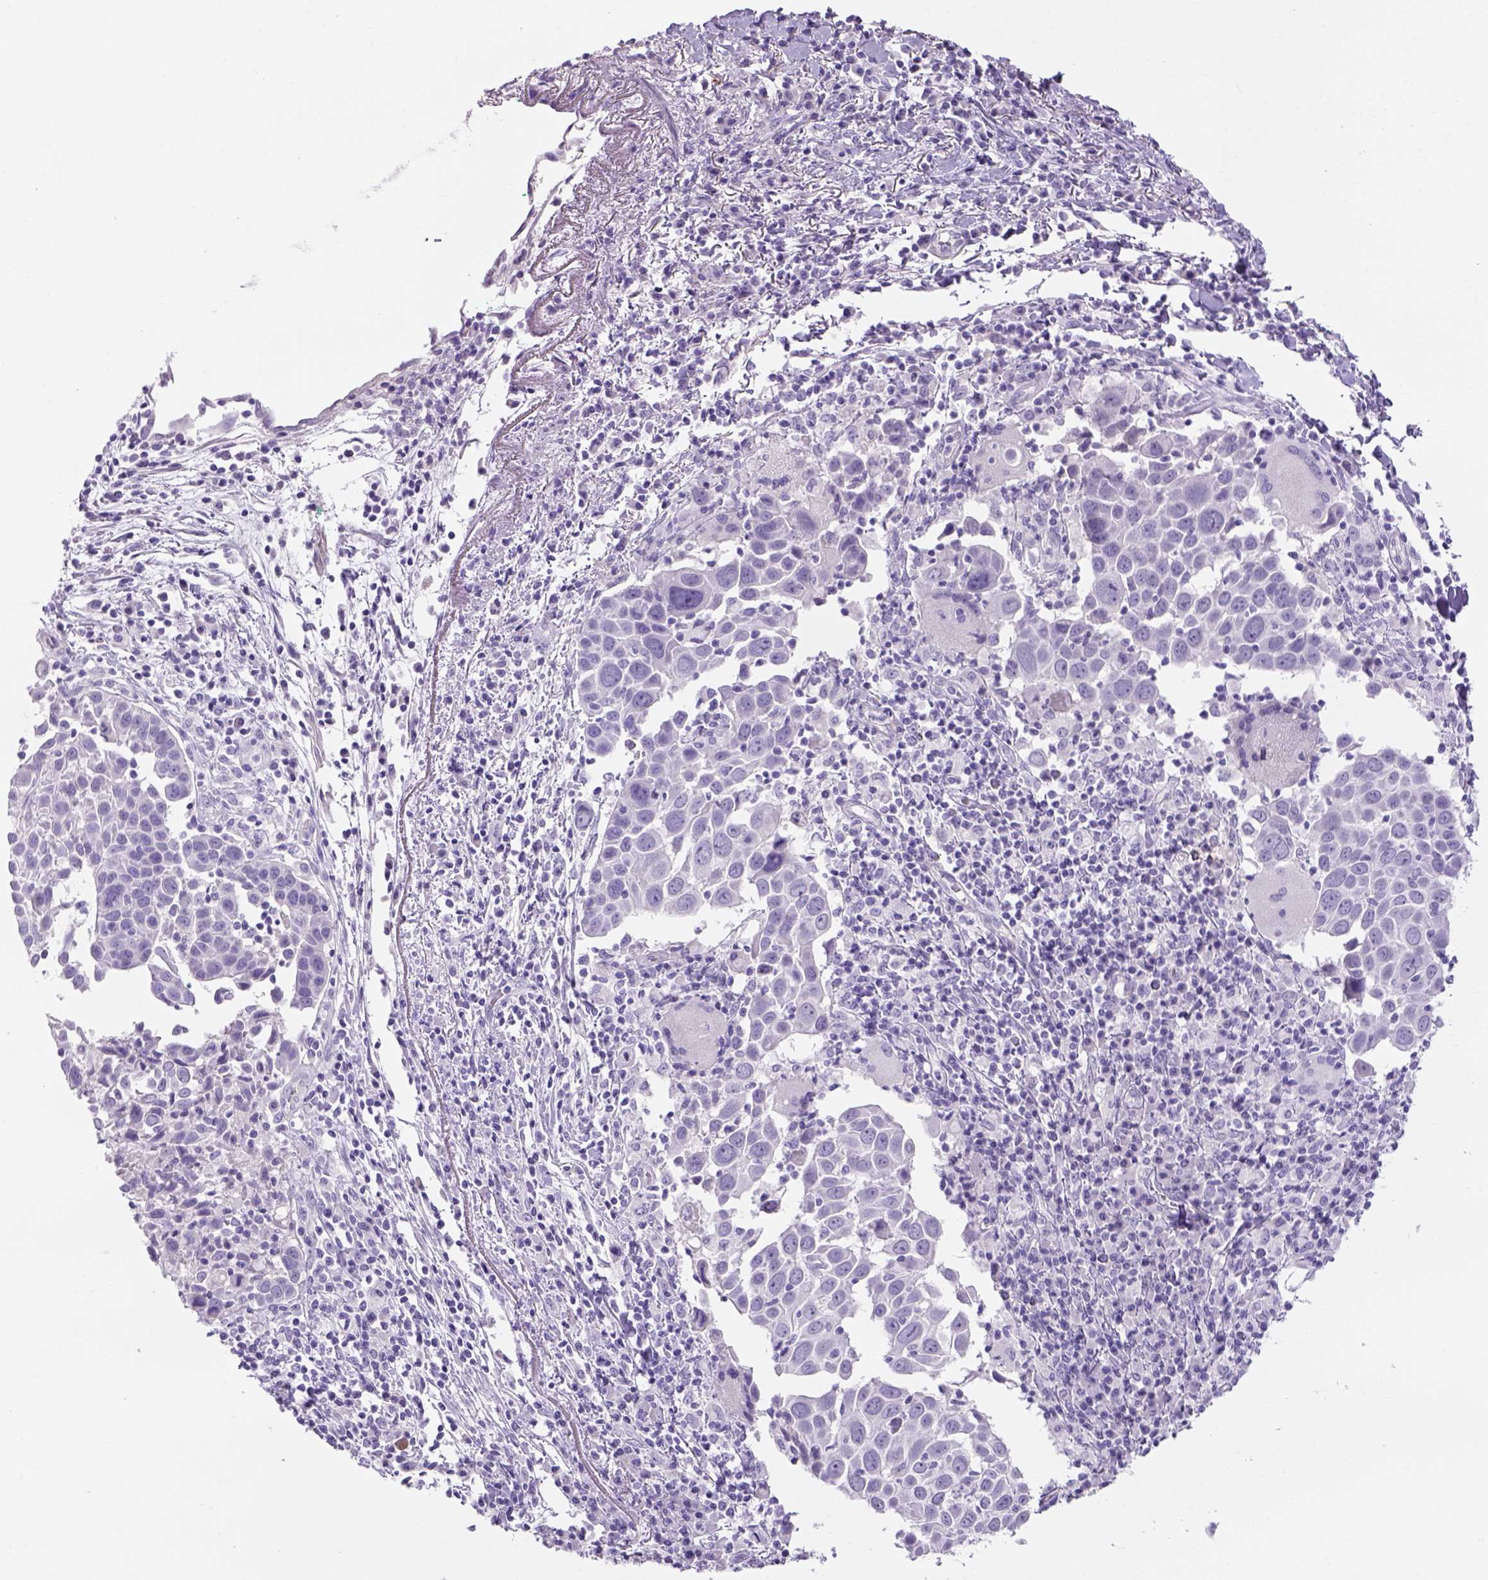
{"staining": {"intensity": "negative", "quantity": "none", "location": "none"}, "tissue": "lung cancer", "cell_type": "Tumor cells", "image_type": "cancer", "snomed": [{"axis": "morphology", "description": "Squamous cell carcinoma, NOS"}, {"axis": "topography", "description": "Lung"}], "caption": "Lung cancer was stained to show a protein in brown. There is no significant staining in tumor cells.", "gene": "TENM4", "patient": {"sex": "male", "age": 57}}